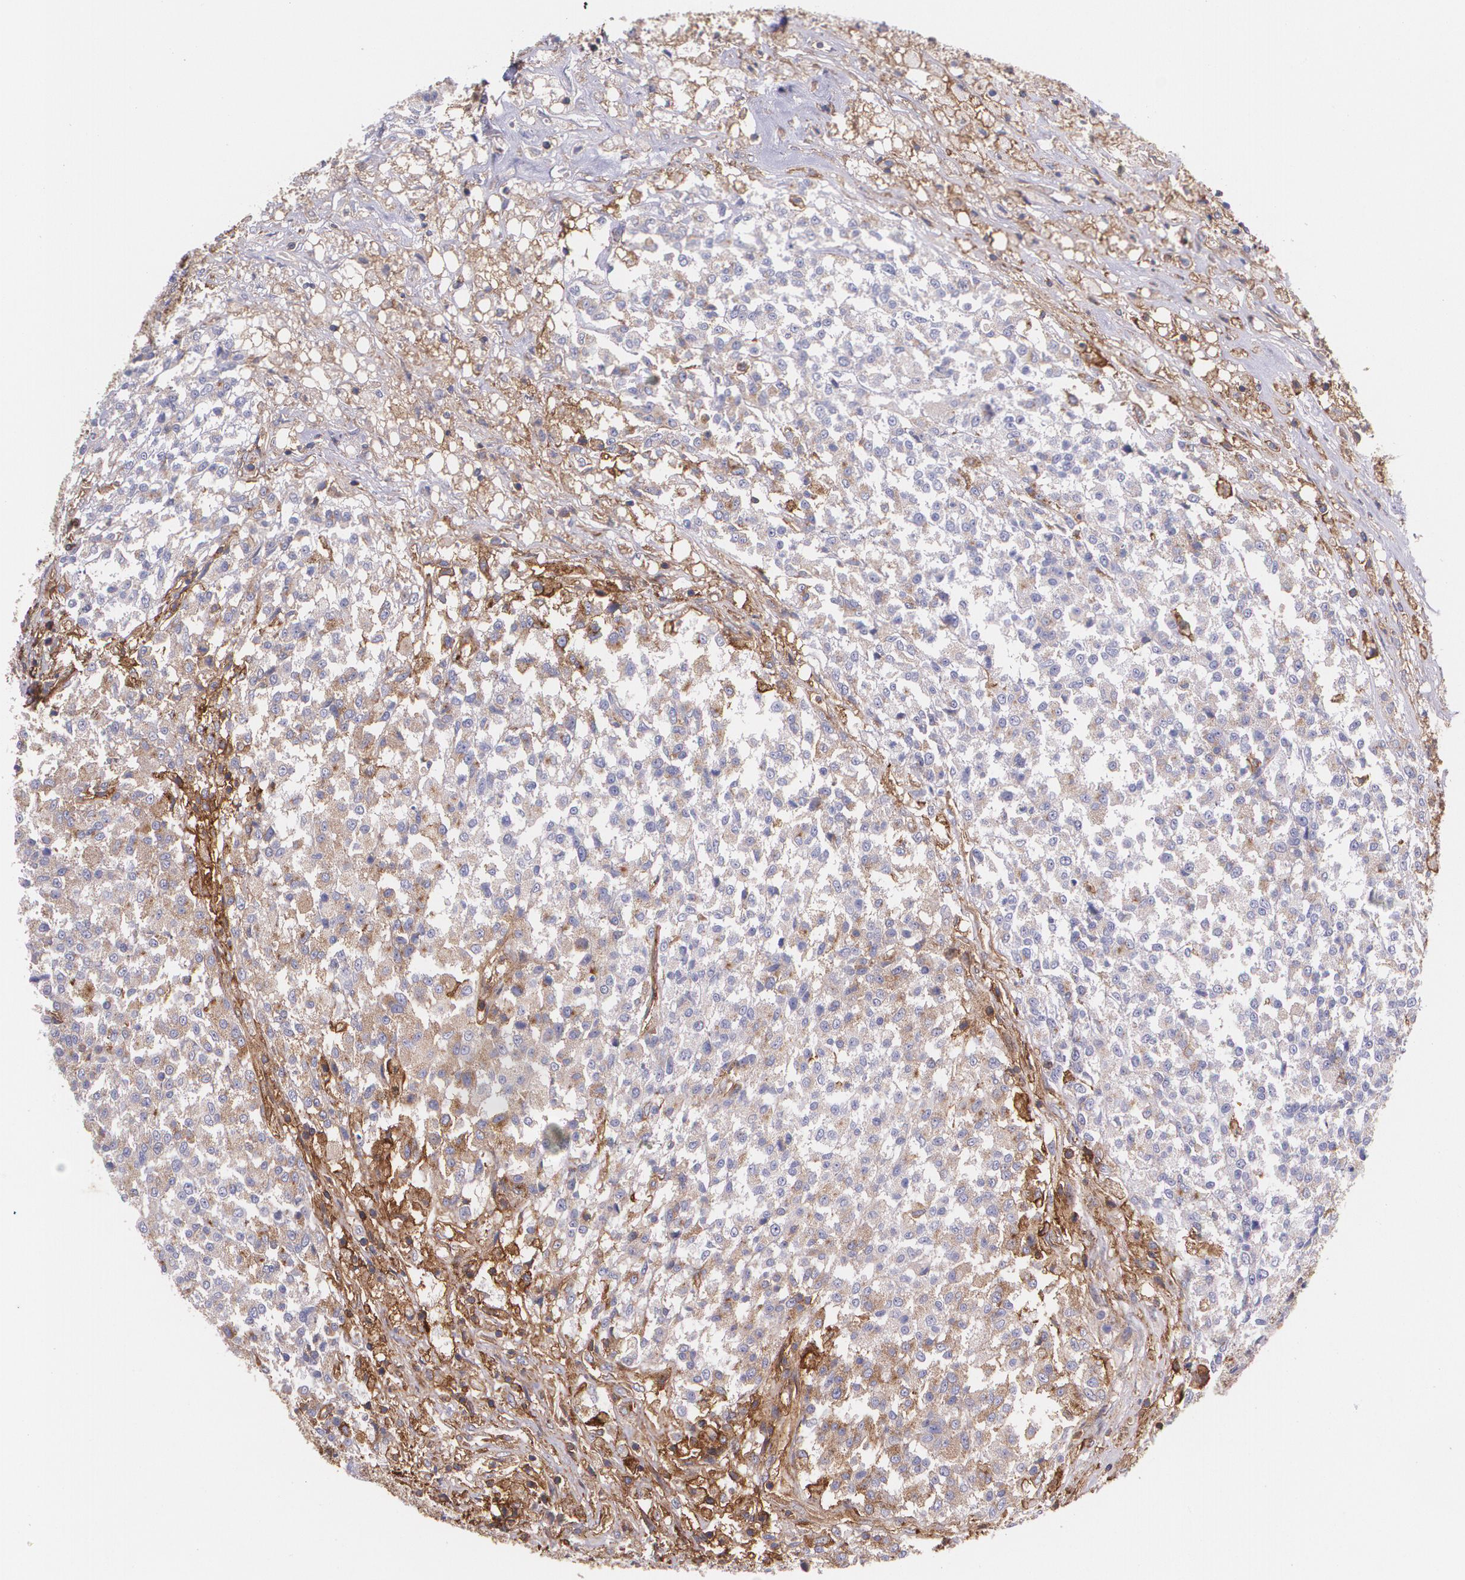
{"staining": {"intensity": "weak", "quantity": "<25%", "location": "cytoplasmic/membranous"}, "tissue": "testis cancer", "cell_type": "Tumor cells", "image_type": "cancer", "snomed": [{"axis": "morphology", "description": "Seminoma, NOS"}, {"axis": "topography", "description": "Testis"}], "caption": "IHC of human testis cancer shows no positivity in tumor cells. Brightfield microscopy of immunohistochemistry (IHC) stained with DAB (3,3'-diaminobenzidine) (brown) and hematoxylin (blue), captured at high magnification.", "gene": "B2M", "patient": {"sex": "male", "age": 59}}